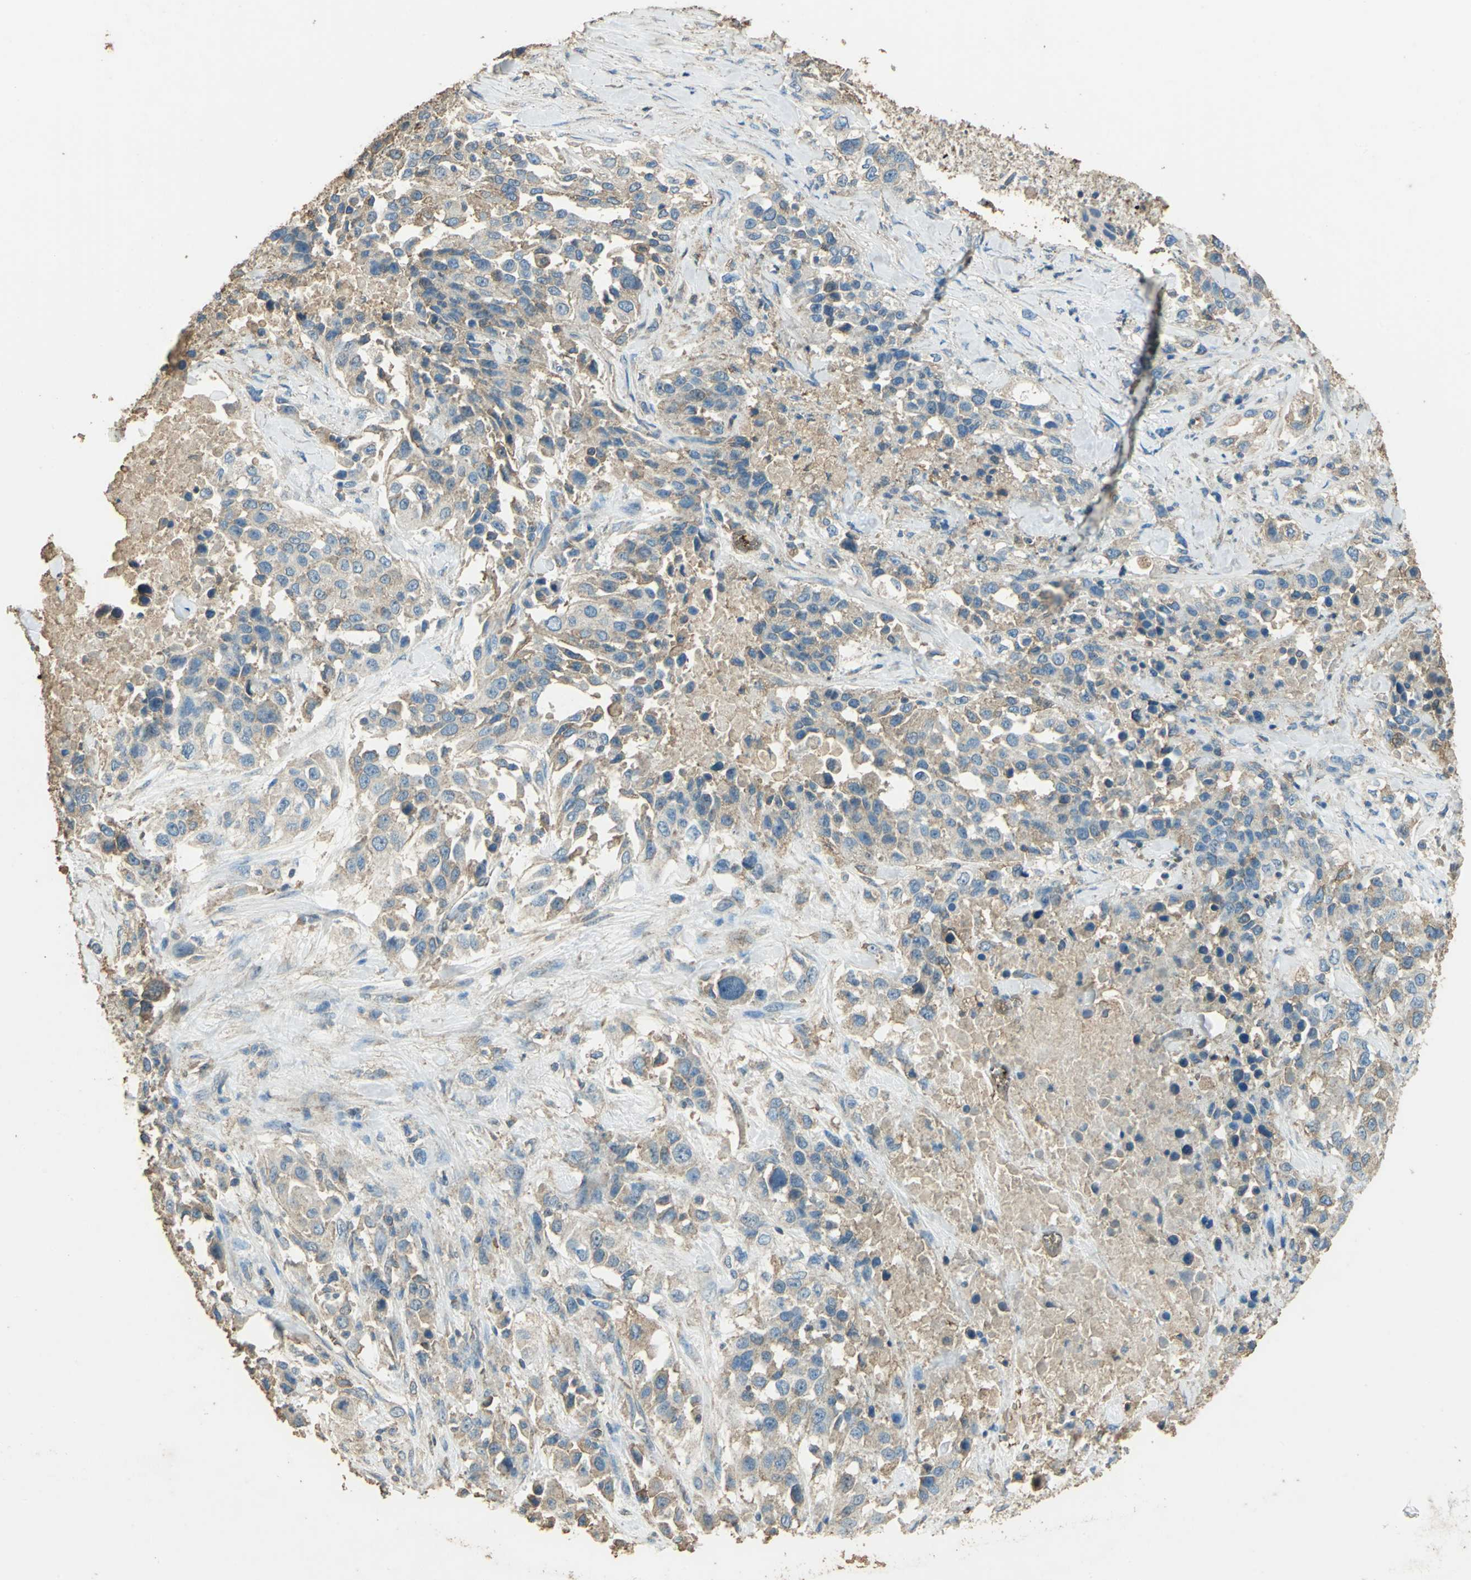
{"staining": {"intensity": "weak", "quantity": ">75%", "location": "cytoplasmic/membranous"}, "tissue": "urothelial cancer", "cell_type": "Tumor cells", "image_type": "cancer", "snomed": [{"axis": "morphology", "description": "Urothelial carcinoma, High grade"}, {"axis": "topography", "description": "Urinary bladder"}], "caption": "Immunohistochemical staining of human high-grade urothelial carcinoma shows low levels of weak cytoplasmic/membranous protein expression in approximately >75% of tumor cells. (DAB (3,3'-diaminobenzidine) IHC, brown staining for protein, blue staining for nuclei).", "gene": "TRAPPC2", "patient": {"sex": "female", "age": 80}}